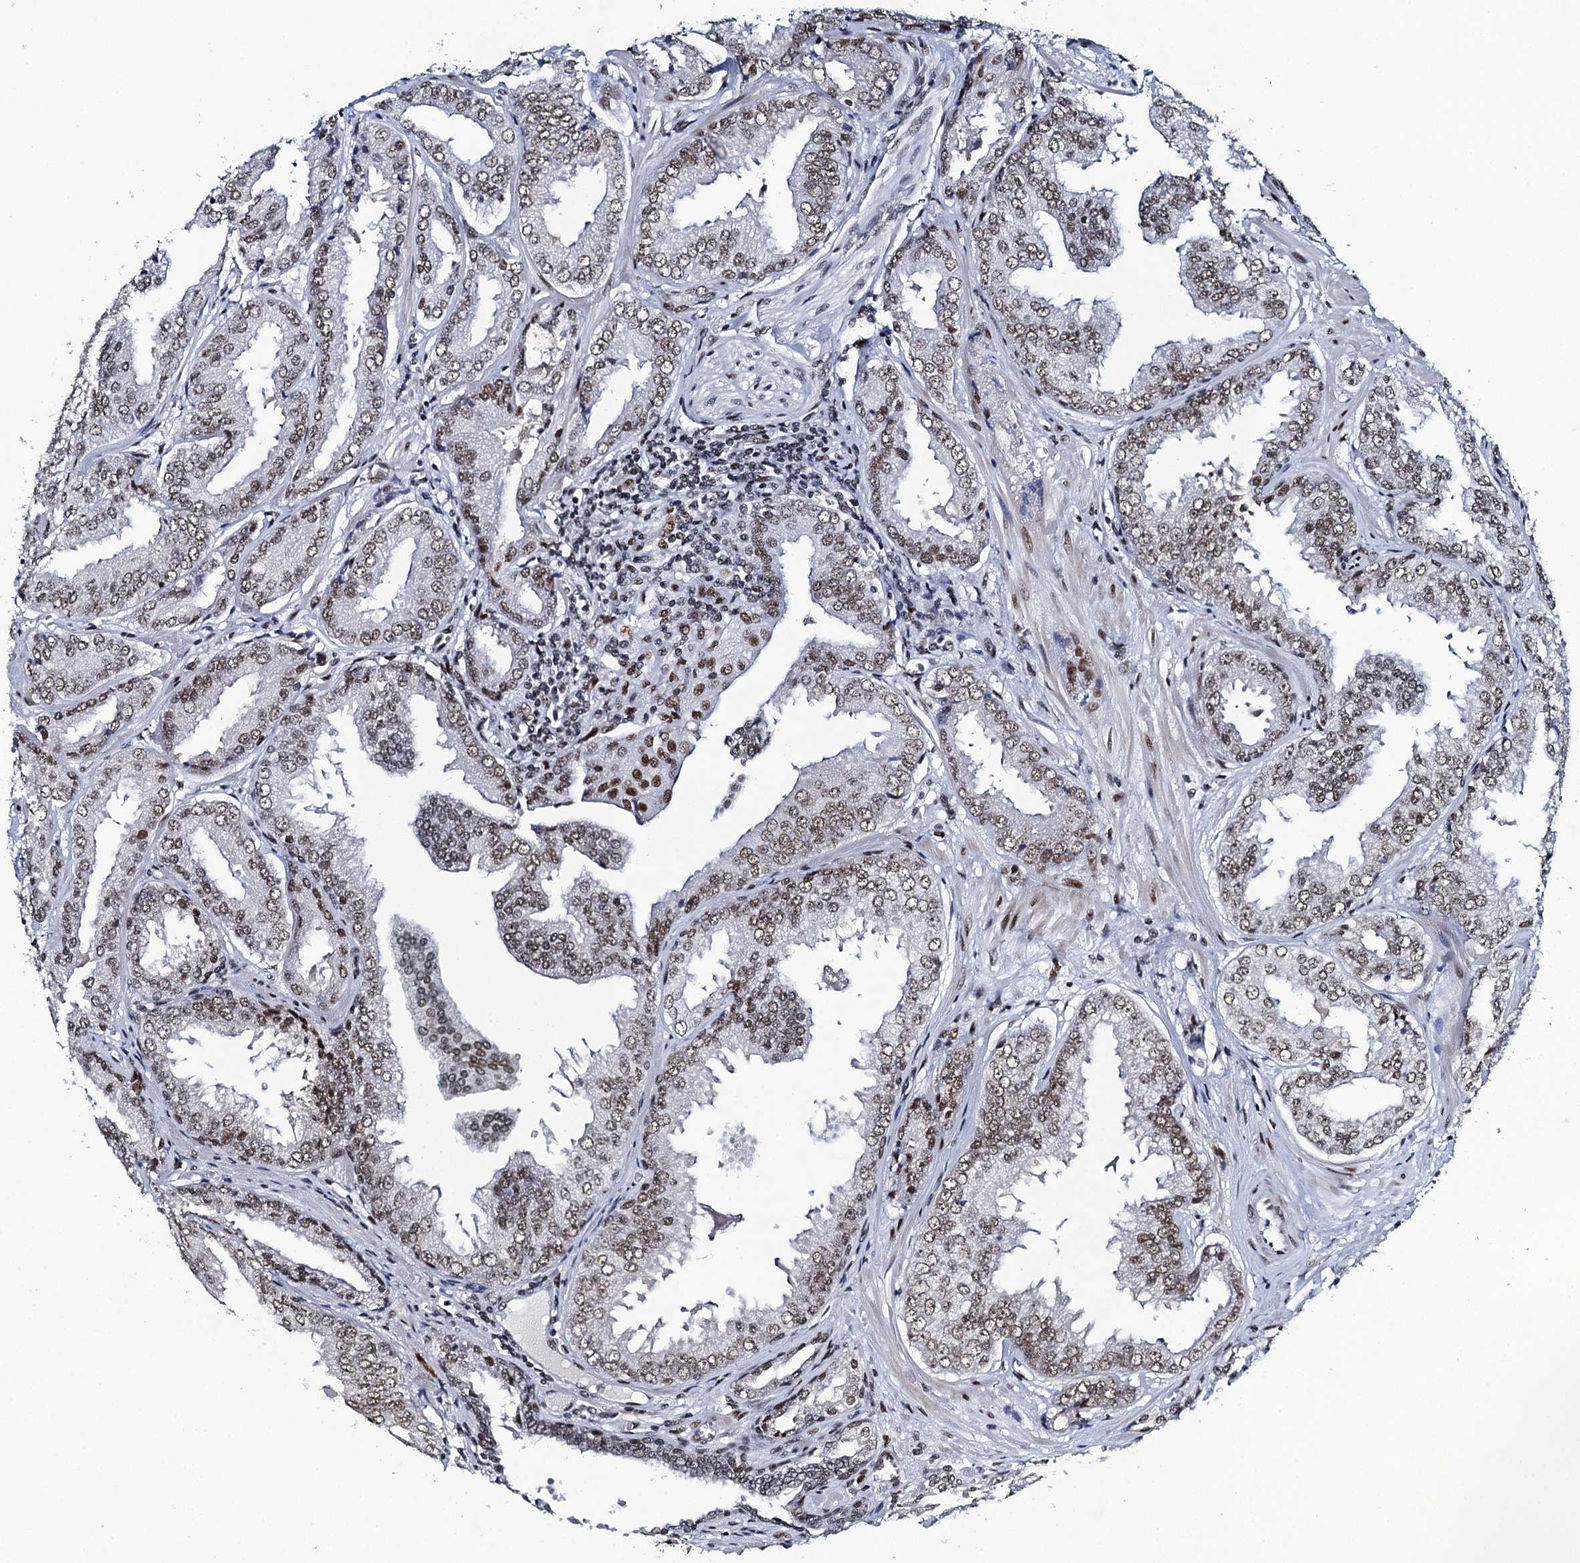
{"staining": {"intensity": "weak", "quantity": ">75%", "location": "nuclear"}, "tissue": "prostate cancer", "cell_type": "Tumor cells", "image_type": "cancer", "snomed": [{"axis": "morphology", "description": "Adenocarcinoma, Low grade"}, {"axis": "topography", "description": "Prostate"}], "caption": "Immunohistochemistry photomicrograph of neoplastic tissue: human prostate adenocarcinoma (low-grade) stained using IHC demonstrates low levels of weak protein expression localized specifically in the nuclear of tumor cells, appearing as a nuclear brown color.", "gene": "HNRNPUL2", "patient": {"sex": "male", "age": 67}}